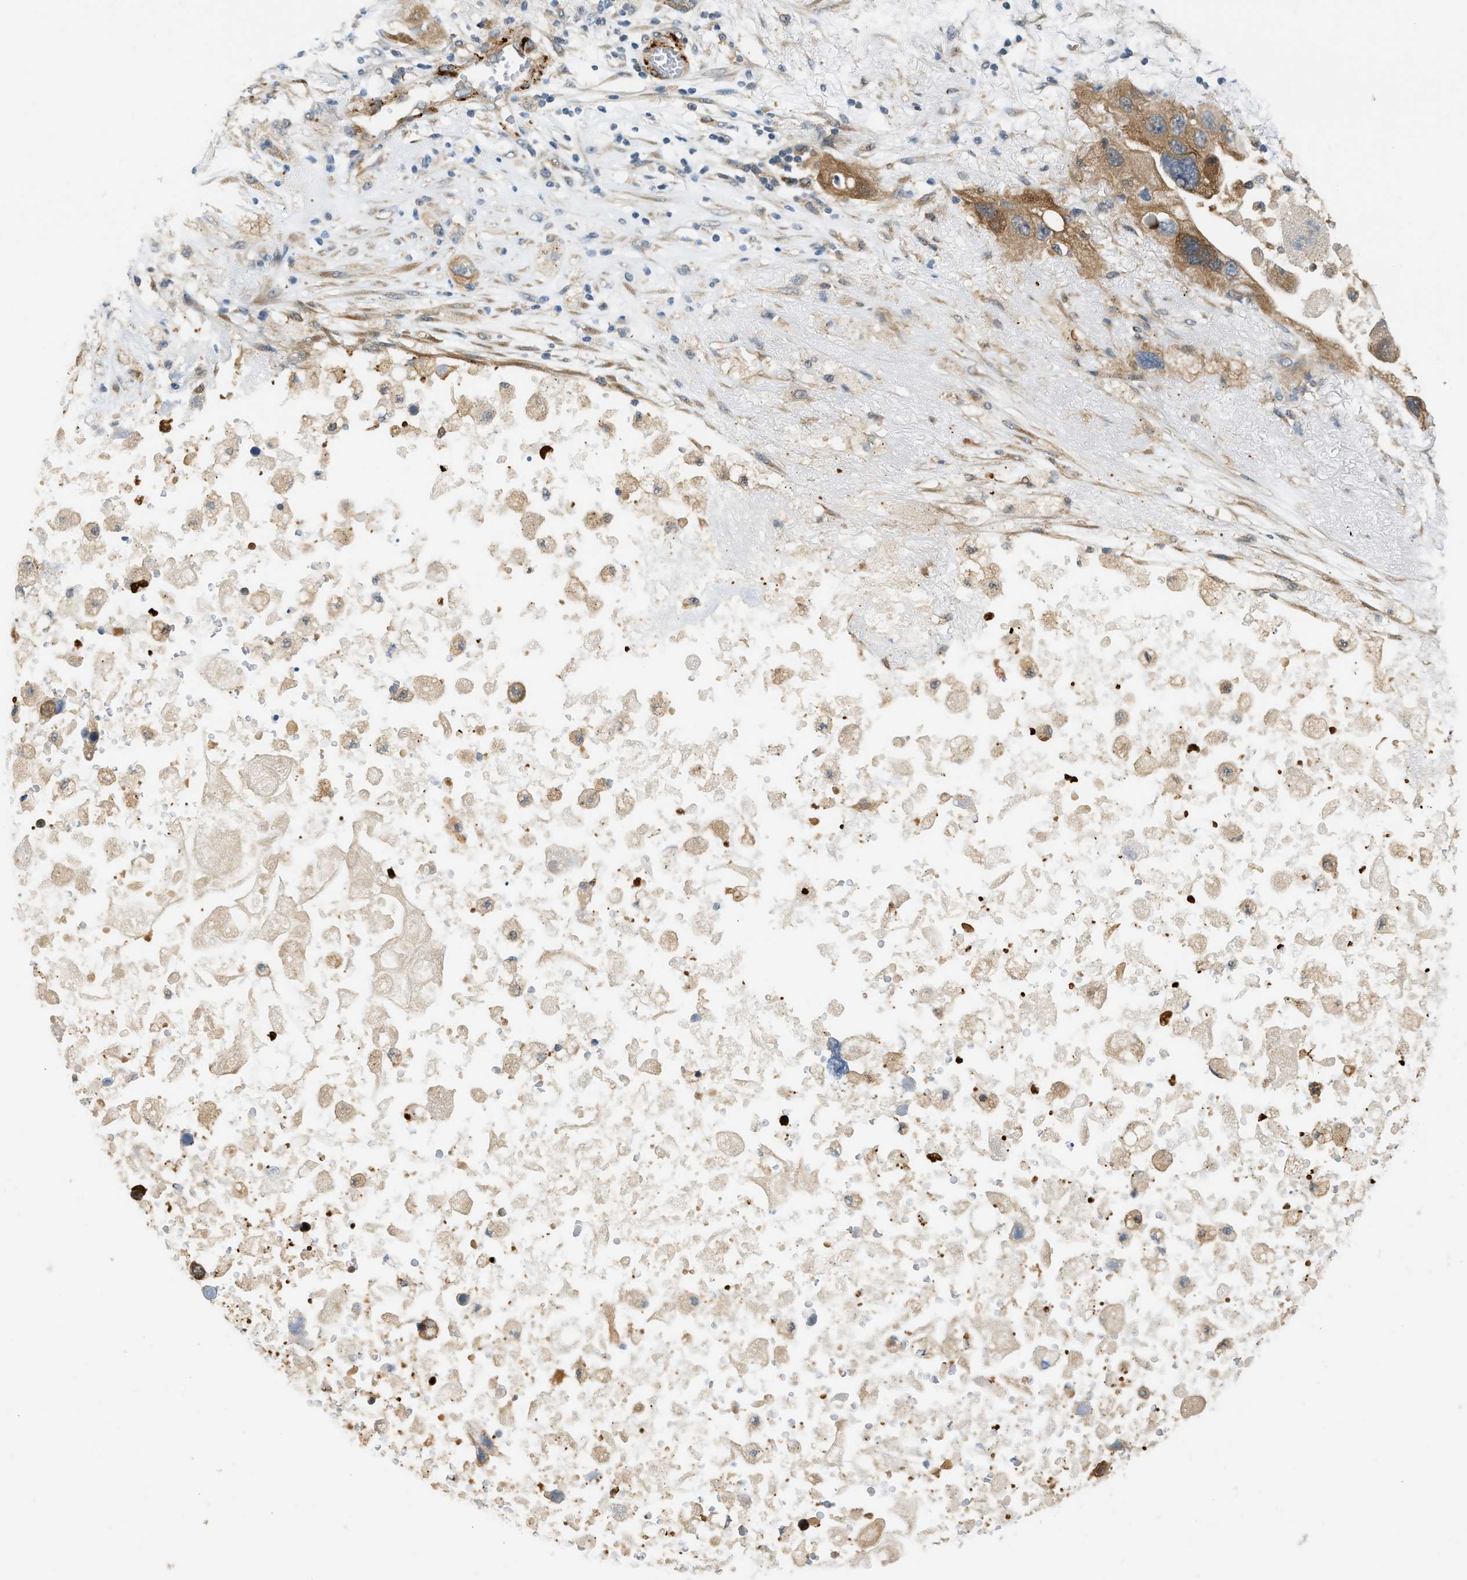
{"staining": {"intensity": "moderate", "quantity": ">75%", "location": "cytoplasmic/membranous"}, "tissue": "lung cancer", "cell_type": "Tumor cells", "image_type": "cancer", "snomed": [{"axis": "morphology", "description": "Squamous cell carcinoma, NOS"}, {"axis": "topography", "description": "Lung"}], "caption": "Immunohistochemistry (IHC) histopathology image of squamous cell carcinoma (lung) stained for a protein (brown), which demonstrates medium levels of moderate cytoplasmic/membranous expression in approximately >75% of tumor cells.", "gene": "PDCL3", "patient": {"sex": "female", "age": 73}}